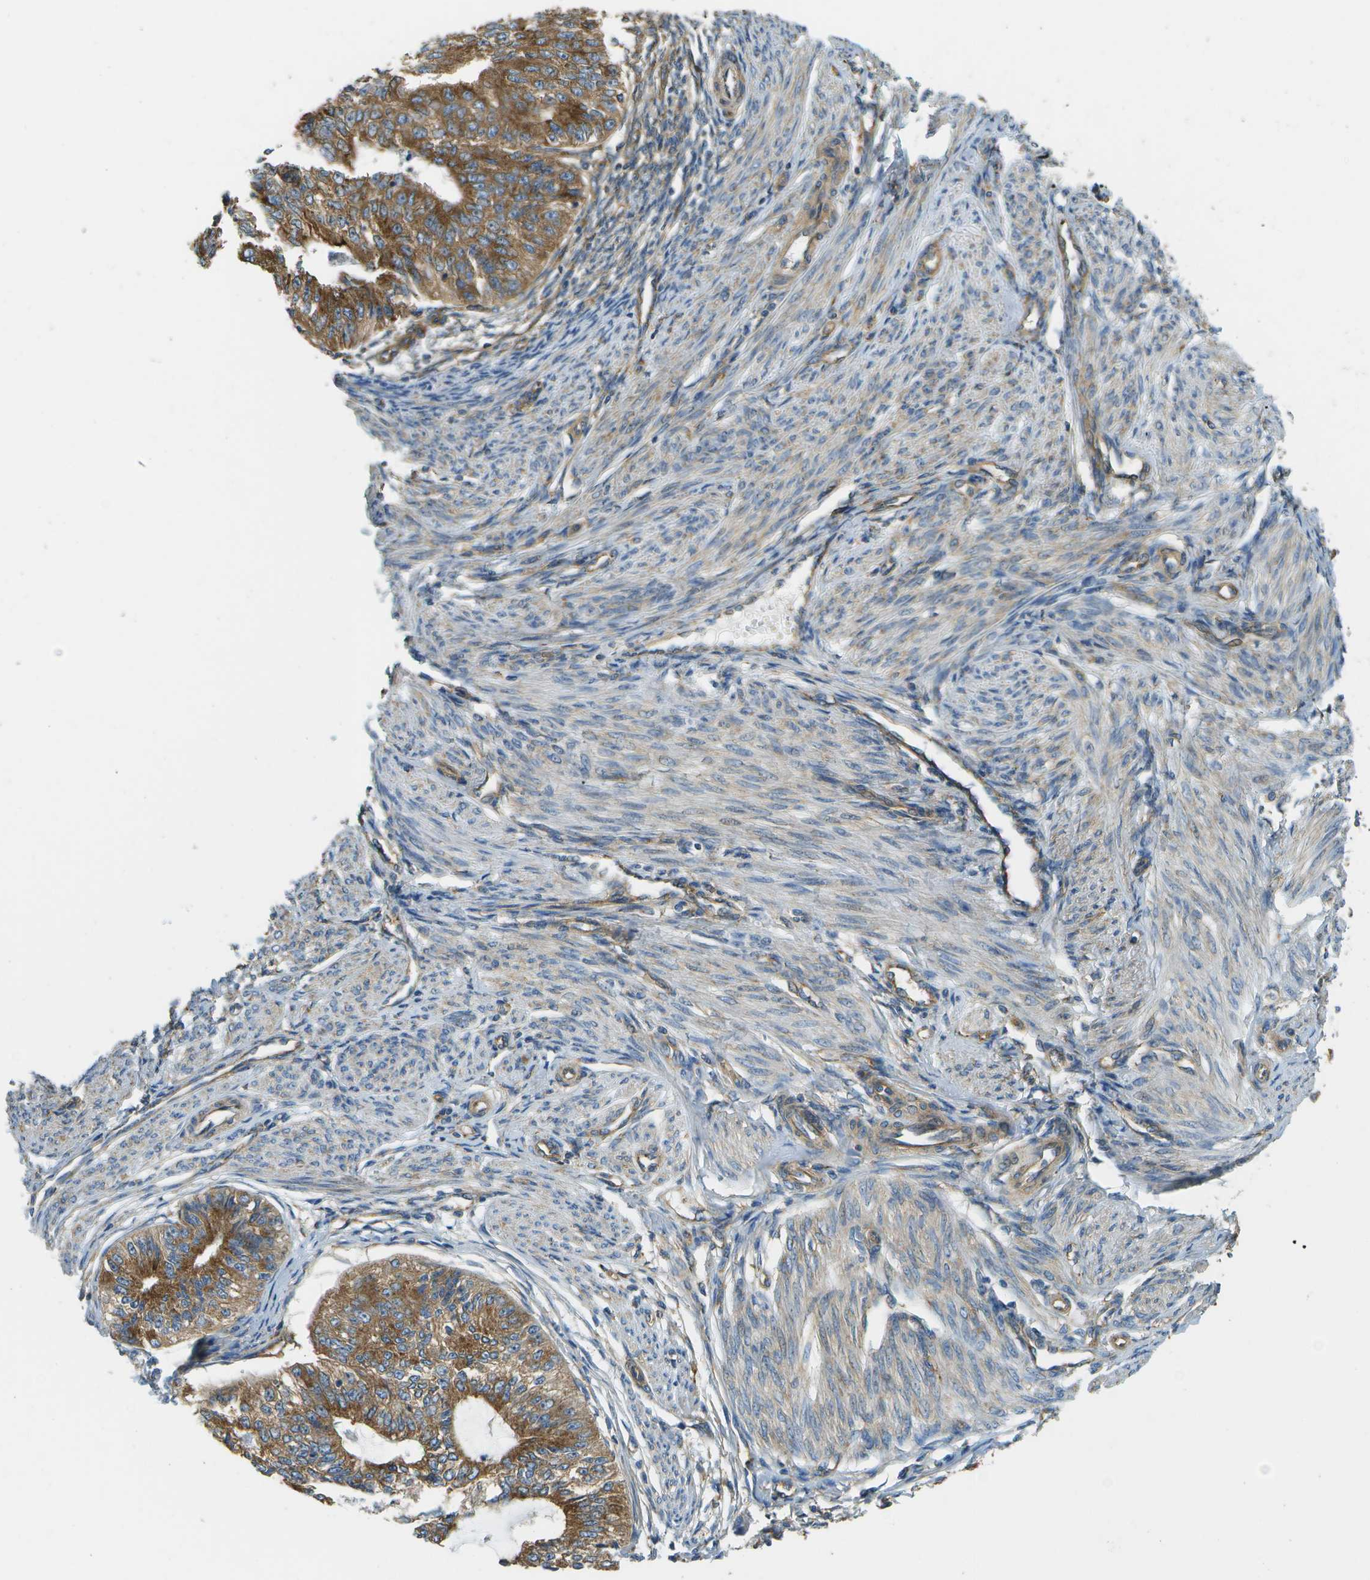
{"staining": {"intensity": "moderate", "quantity": ">75%", "location": "cytoplasmic/membranous"}, "tissue": "endometrial cancer", "cell_type": "Tumor cells", "image_type": "cancer", "snomed": [{"axis": "morphology", "description": "Adenocarcinoma, NOS"}, {"axis": "topography", "description": "Endometrium"}], "caption": "Immunohistochemical staining of human adenocarcinoma (endometrial) displays moderate cytoplasmic/membranous protein expression in about >75% of tumor cells.", "gene": "CLTC", "patient": {"sex": "female", "age": 32}}